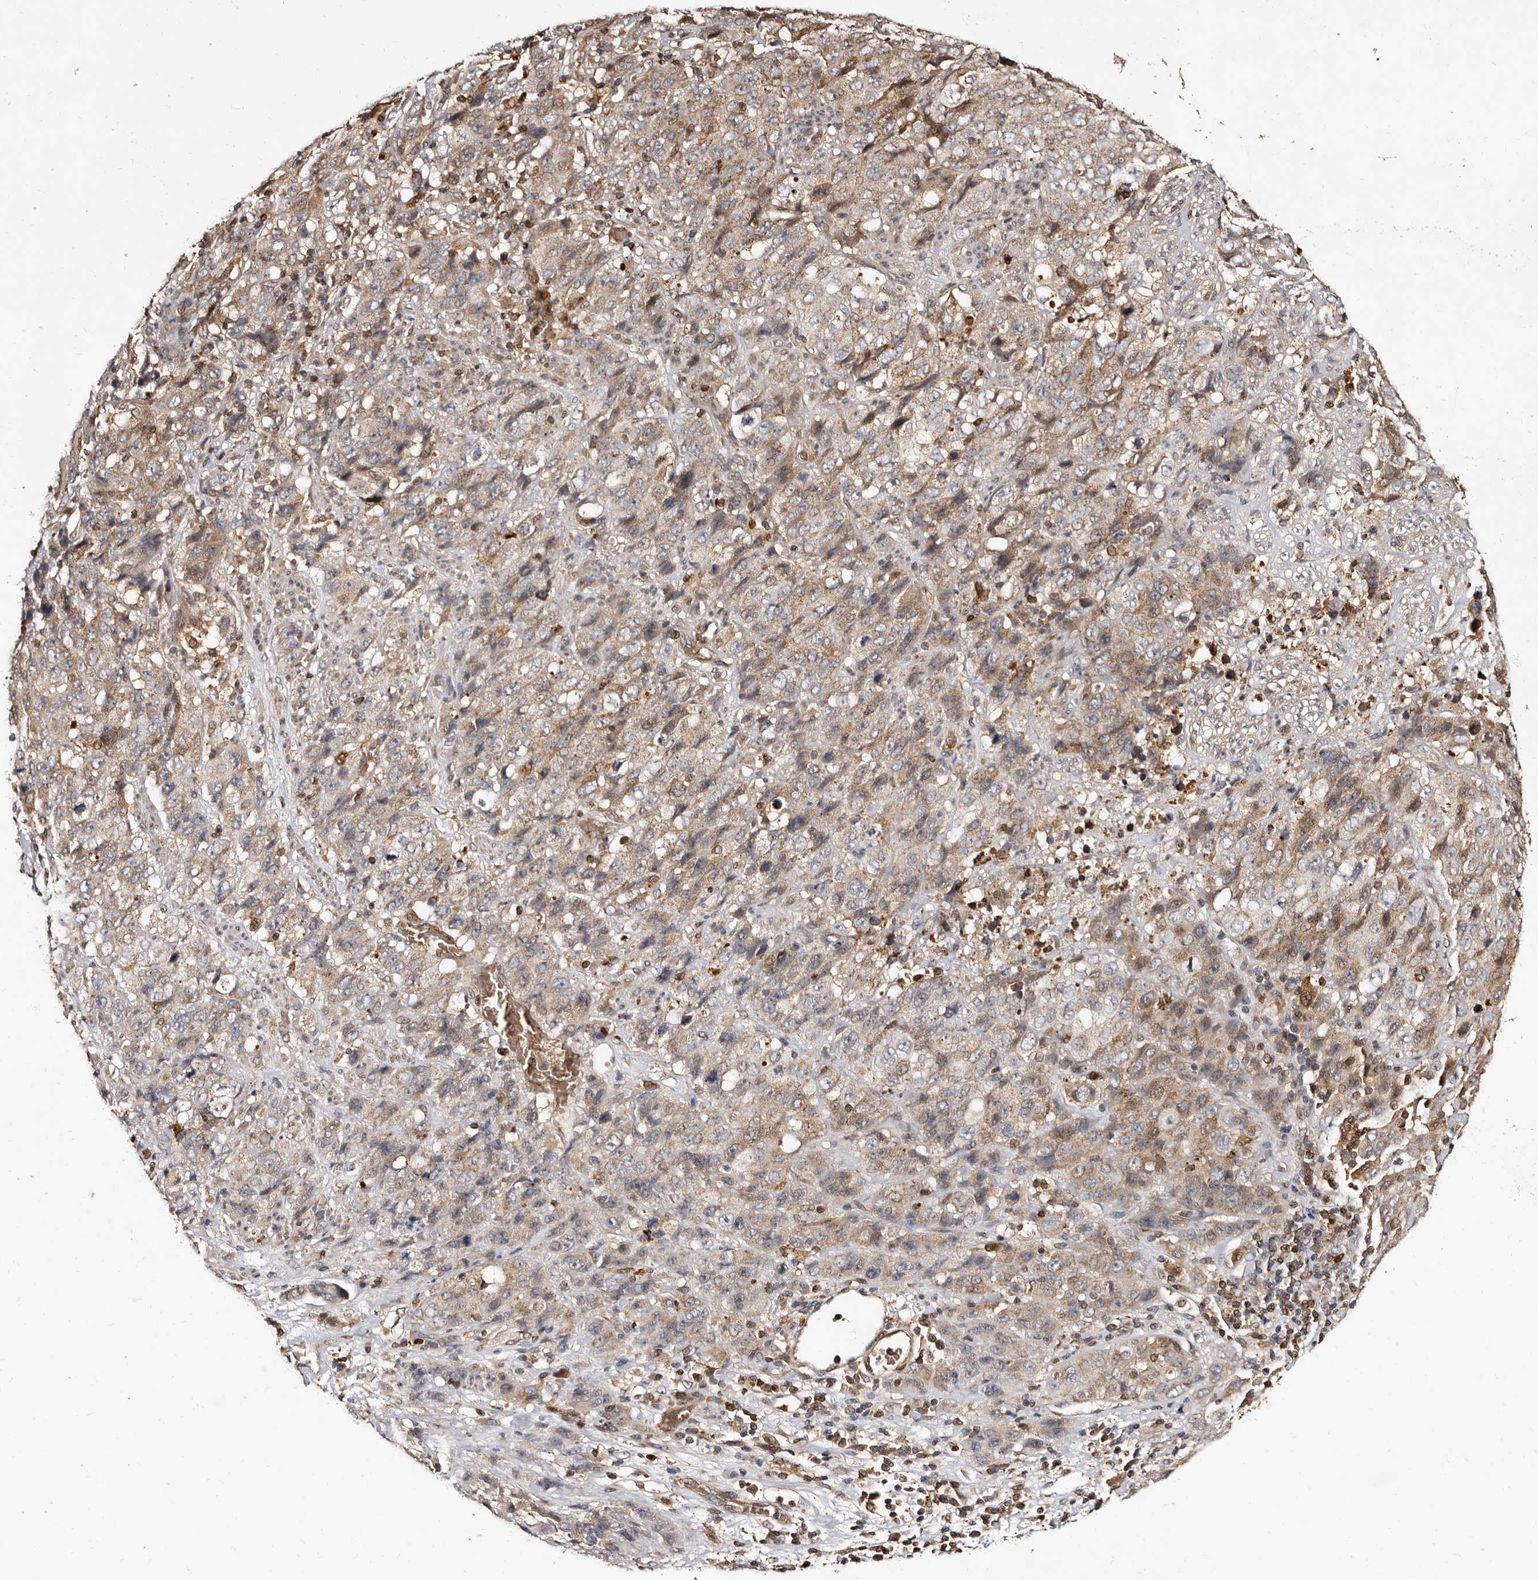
{"staining": {"intensity": "moderate", "quantity": ">75%", "location": "cytoplasmic/membranous"}, "tissue": "stomach cancer", "cell_type": "Tumor cells", "image_type": "cancer", "snomed": [{"axis": "morphology", "description": "Adenocarcinoma, NOS"}, {"axis": "topography", "description": "Stomach"}], "caption": "An immunohistochemistry (IHC) image of neoplastic tissue is shown. Protein staining in brown labels moderate cytoplasmic/membranous positivity in stomach cancer within tumor cells. (IHC, brightfield microscopy, high magnification).", "gene": "BAX", "patient": {"sex": "male", "age": 48}}